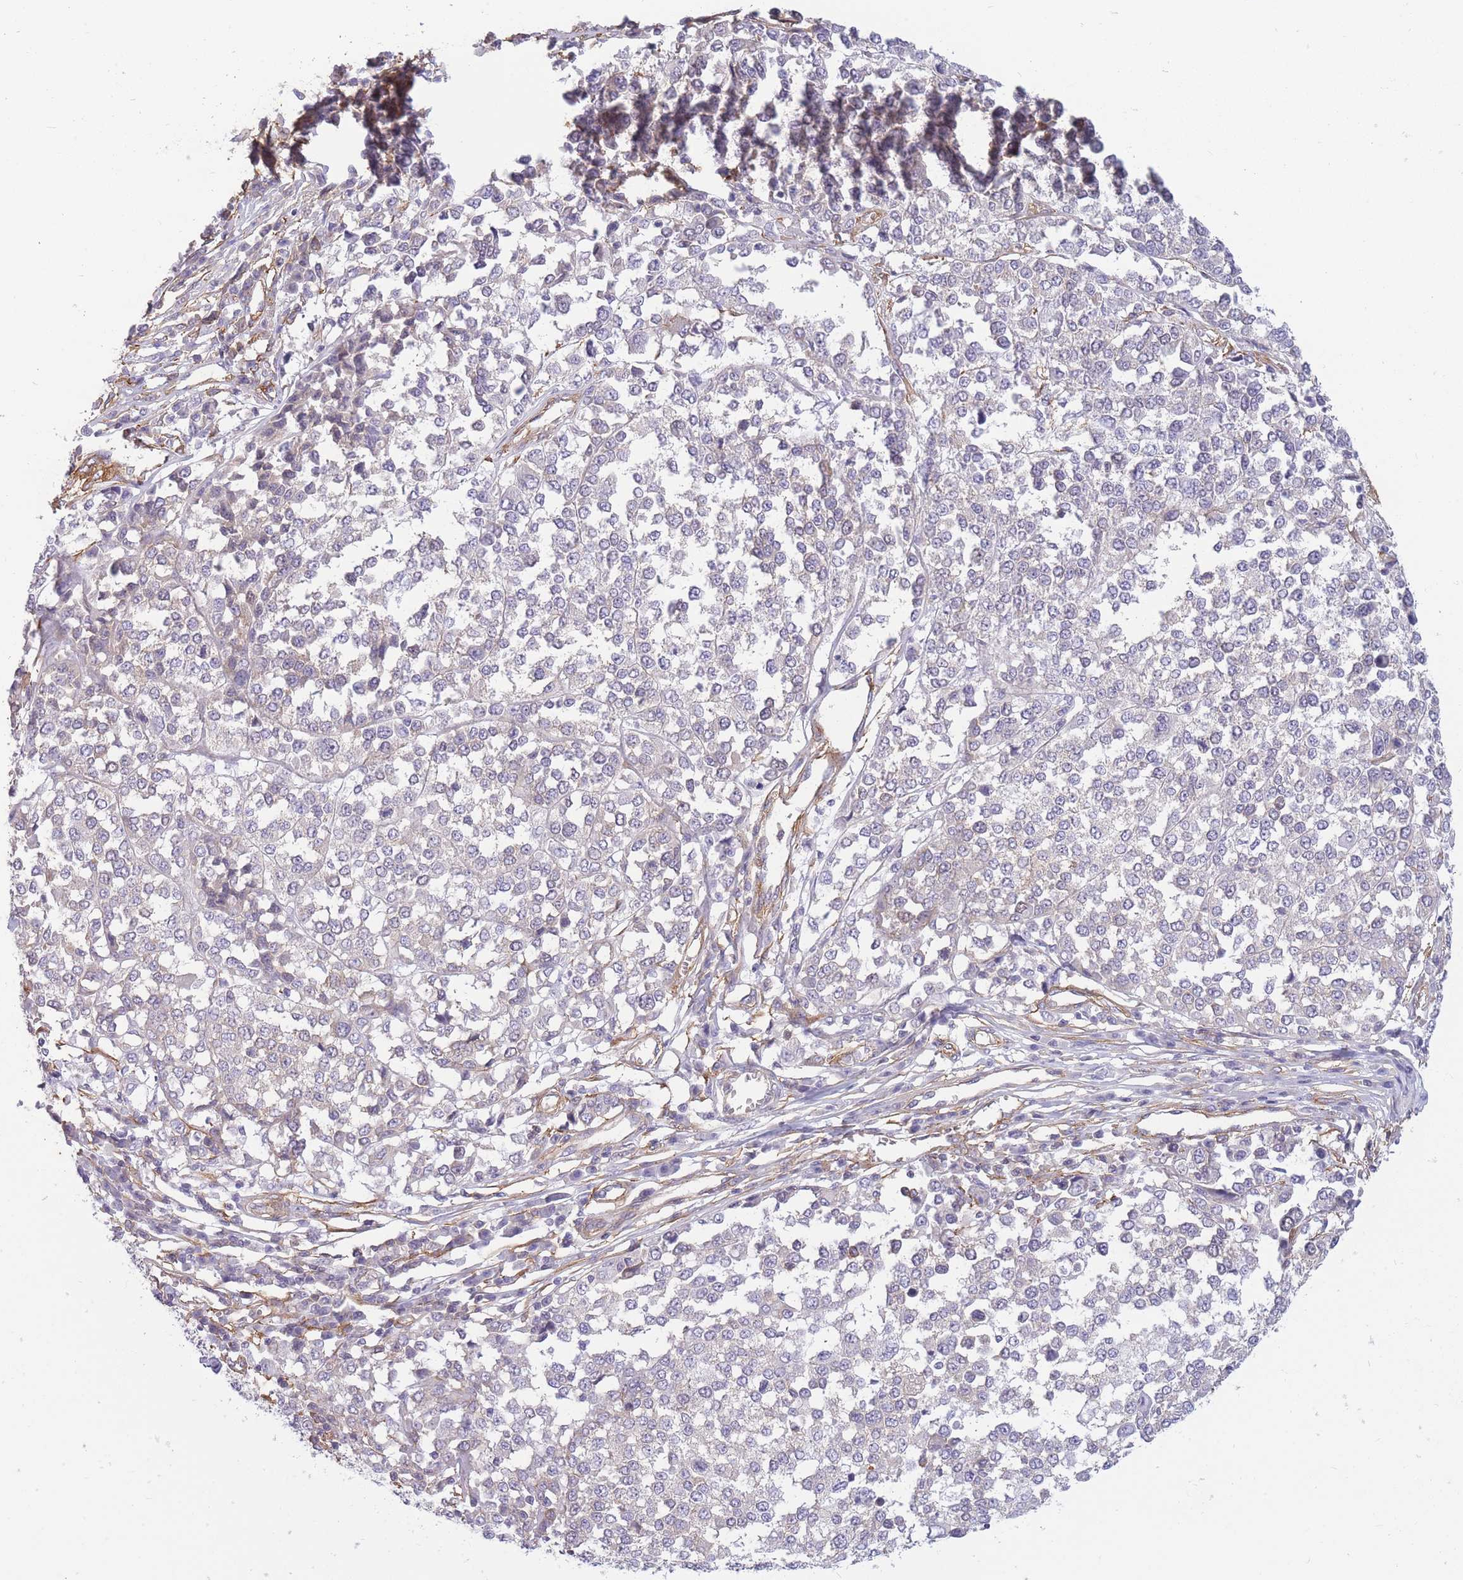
{"staining": {"intensity": "negative", "quantity": "none", "location": "none"}, "tissue": "melanoma", "cell_type": "Tumor cells", "image_type": "cancer", "snomed": [{"axis": "morphology", "description": "Malignant melanoma, Metastatic site"}, {"axis": "topography", "description": "Lymph node"}], "caption": "DAB (3,3'-diaminobenzidine) immunohistochemical staining of human melanoma exhibits no significant positivity in tumor cells. (DAB (3,3'-diaminobenzidine) IHC, high magnification).", "gene": "ADD1", "patient": {"sex": "male", "age": 44}}